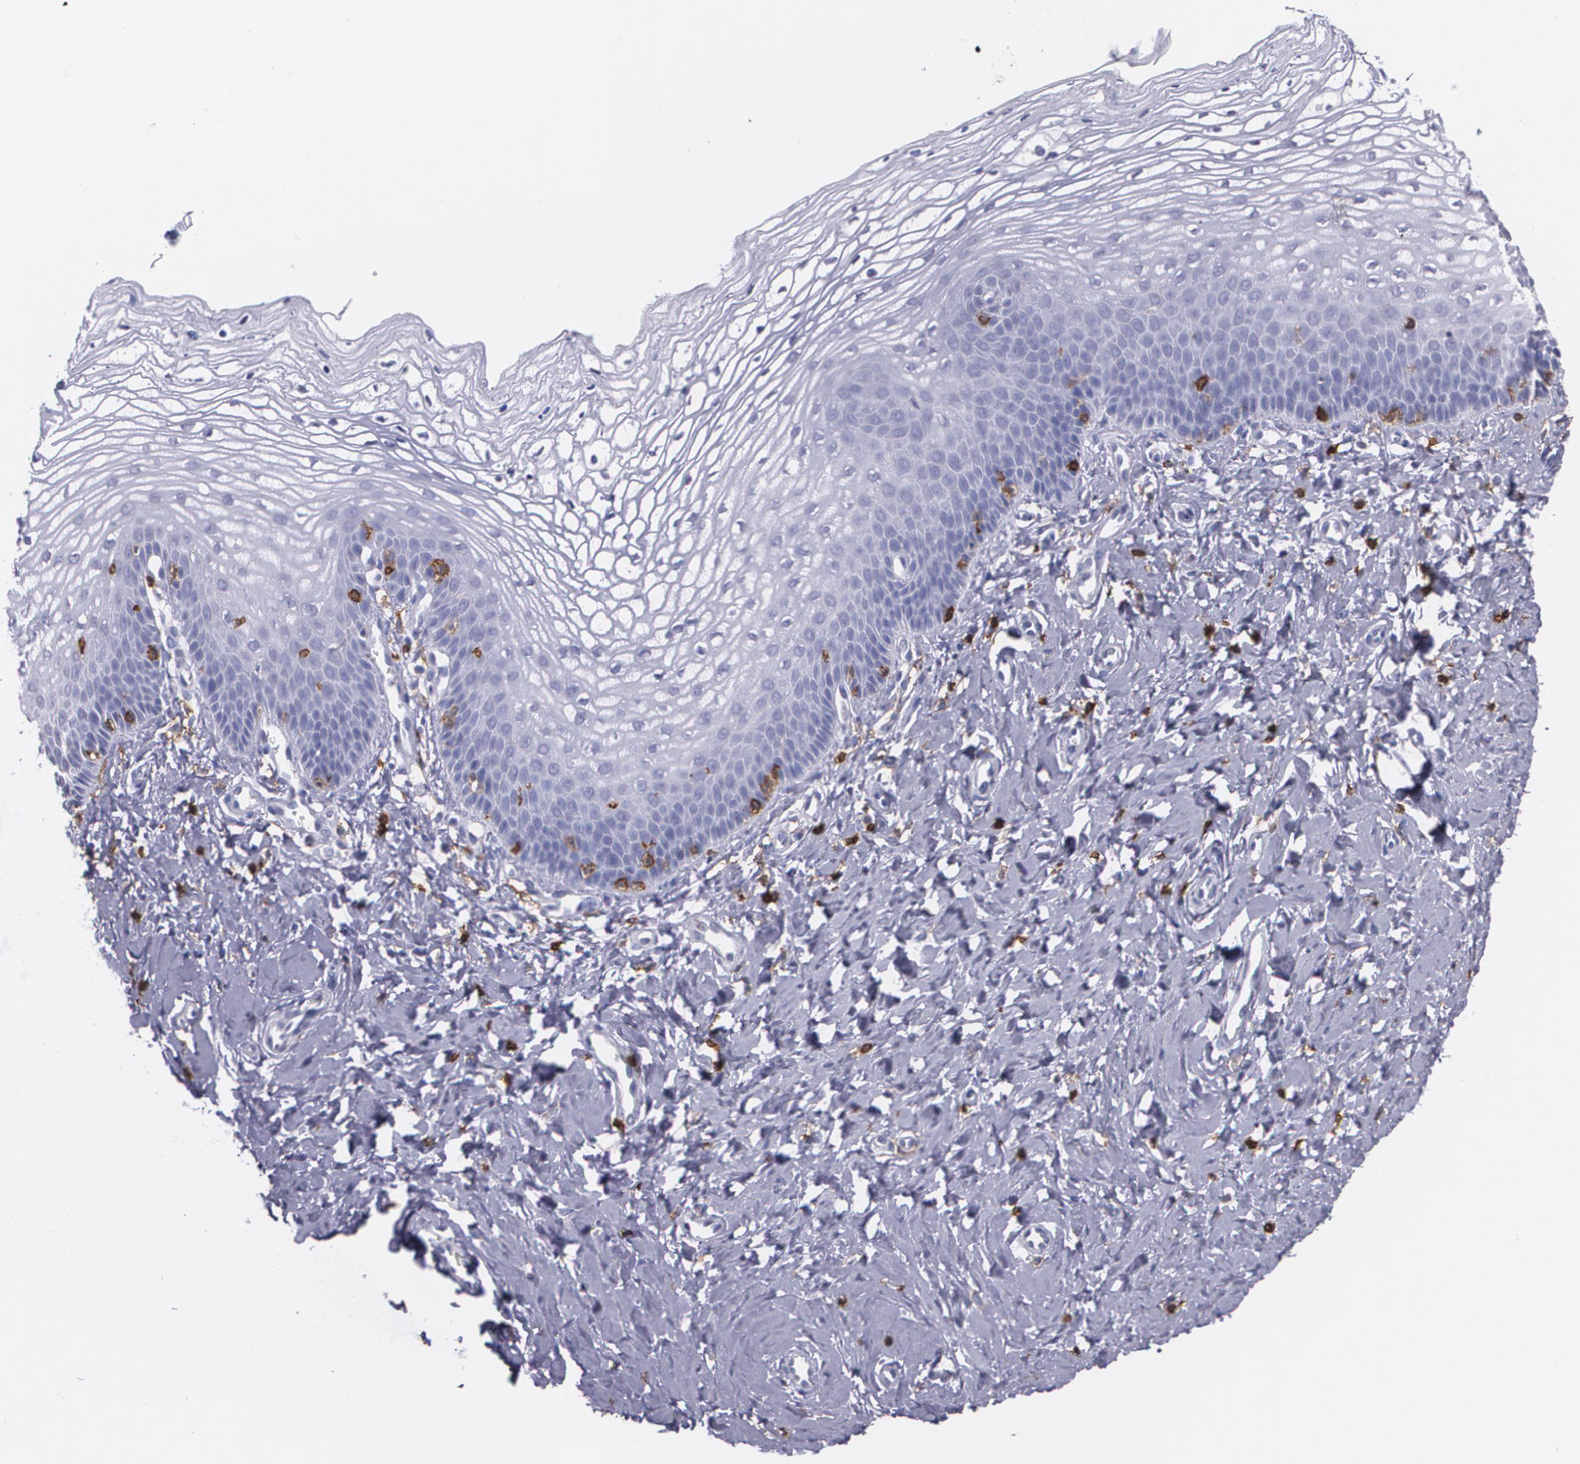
{"staining": {"intensity": "negative", "quantity": "none", "location": "none"}, "tissue": "vagina", "cell_type": "Squamous epithelial cells", "image_type": "normal", "snomed": [{"axis": "morphology", "description": "Normal tissue, NOS"}, {"axis": "topography", "description": "Vagina"}], "caption": "This is an immunohistochemistry (IHC) image of benign vagina. There is no expression in squamous epithelial cells.", "gene": "PTPRC", "patient": {"sex": "female", "age": 68}}